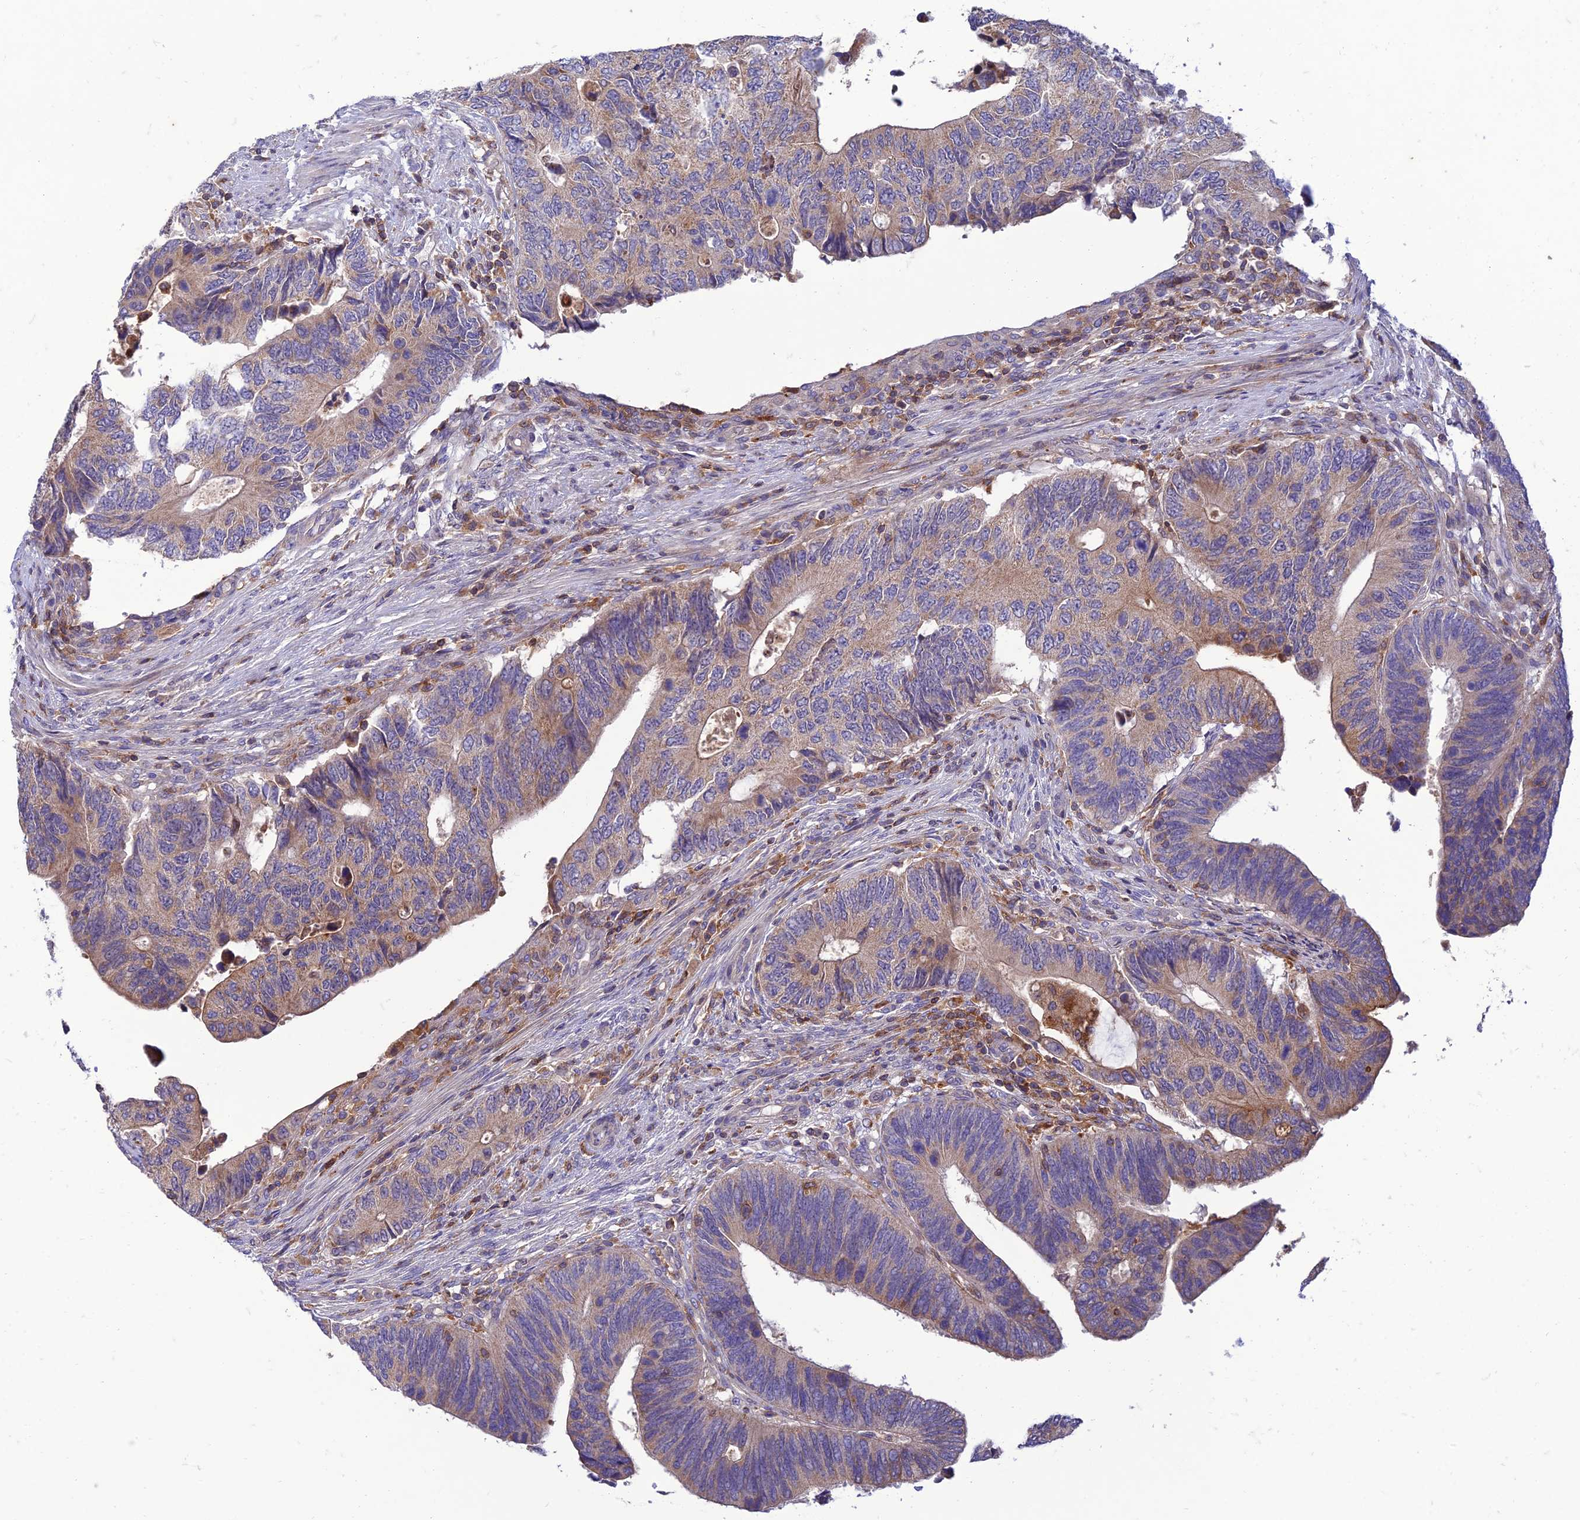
{"staining": {"intensity": "moderate", "quantity": "25%-75%", "location": "cytoplasmic/membranous"}, "tissue": "colorectal cancer", "cell_type": "Tumor cells", "image_type": "cancer", "snomed": [{"axis": "morphology", "description": "Adenocarcinoma, NOS"}, {"axis": "topography", "description": "Colon"}], "caption": "Protein expression analysis of colorectal cancer shows moderate cytoplasmic/membranous staining in about 25%-75% of tumor cells. Nuclei are stained in blue.", "gene": "IRAK3", "patient": {"sex": "male", "age": 87}}